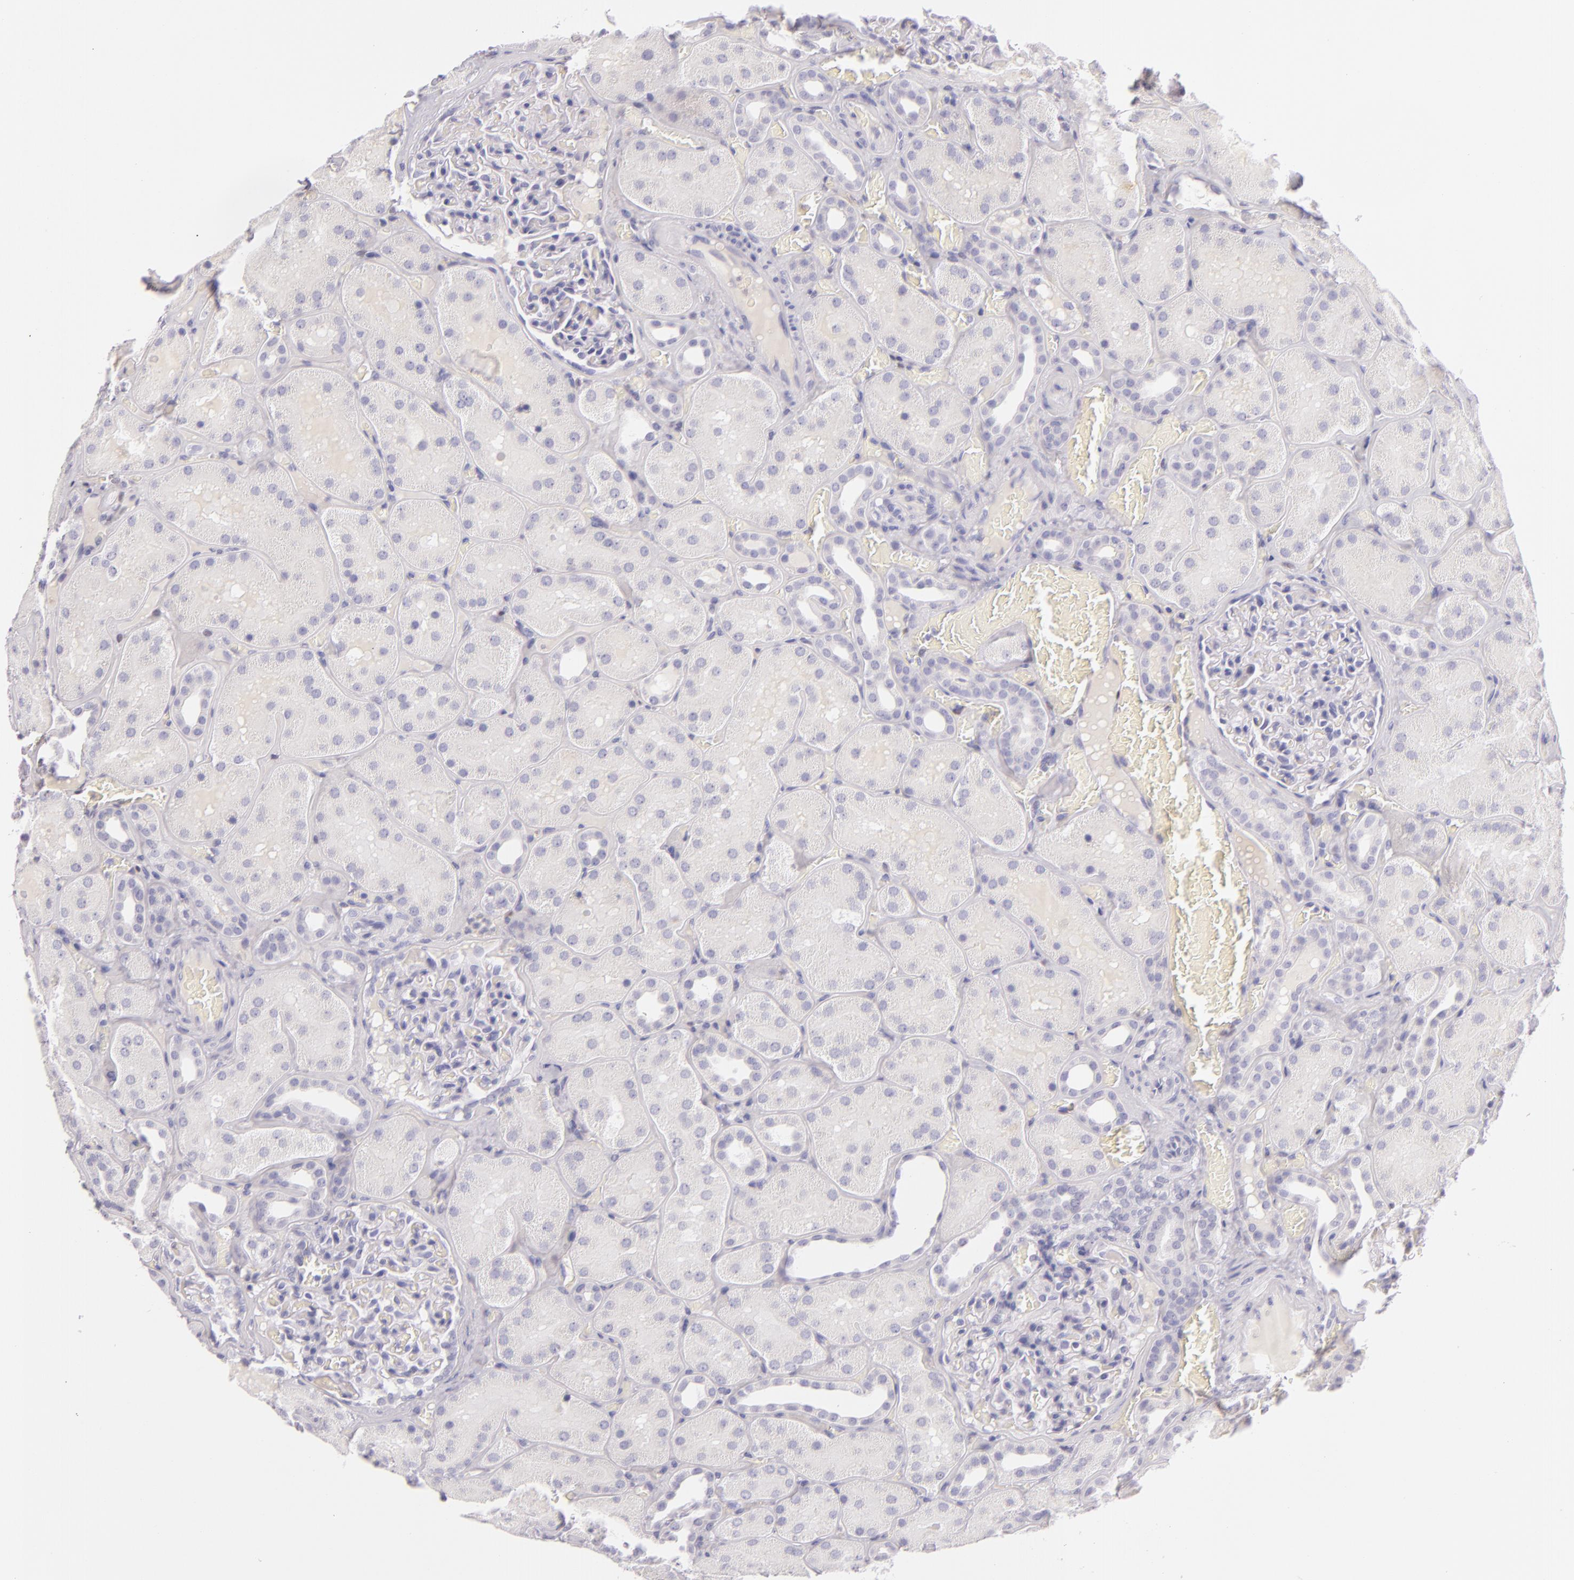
{"staining": {"intensity": "negative", "quantity": "none", "location": "none"}, "tissue": "kidney", "cell_type": "Cells in glomeruli", "image_type": "normal", "snomed": [{"axis": "morphology", "description": "Normal tissue, NOS"}, {"axis": "topography", "description": "Kidney"}], "caption": "This is an IHC photomicrograph of normal human kidney. There is no expression in cells in glomeruli.", "gene": "CBS", "patient": {"sex": "male", "age": 28}}